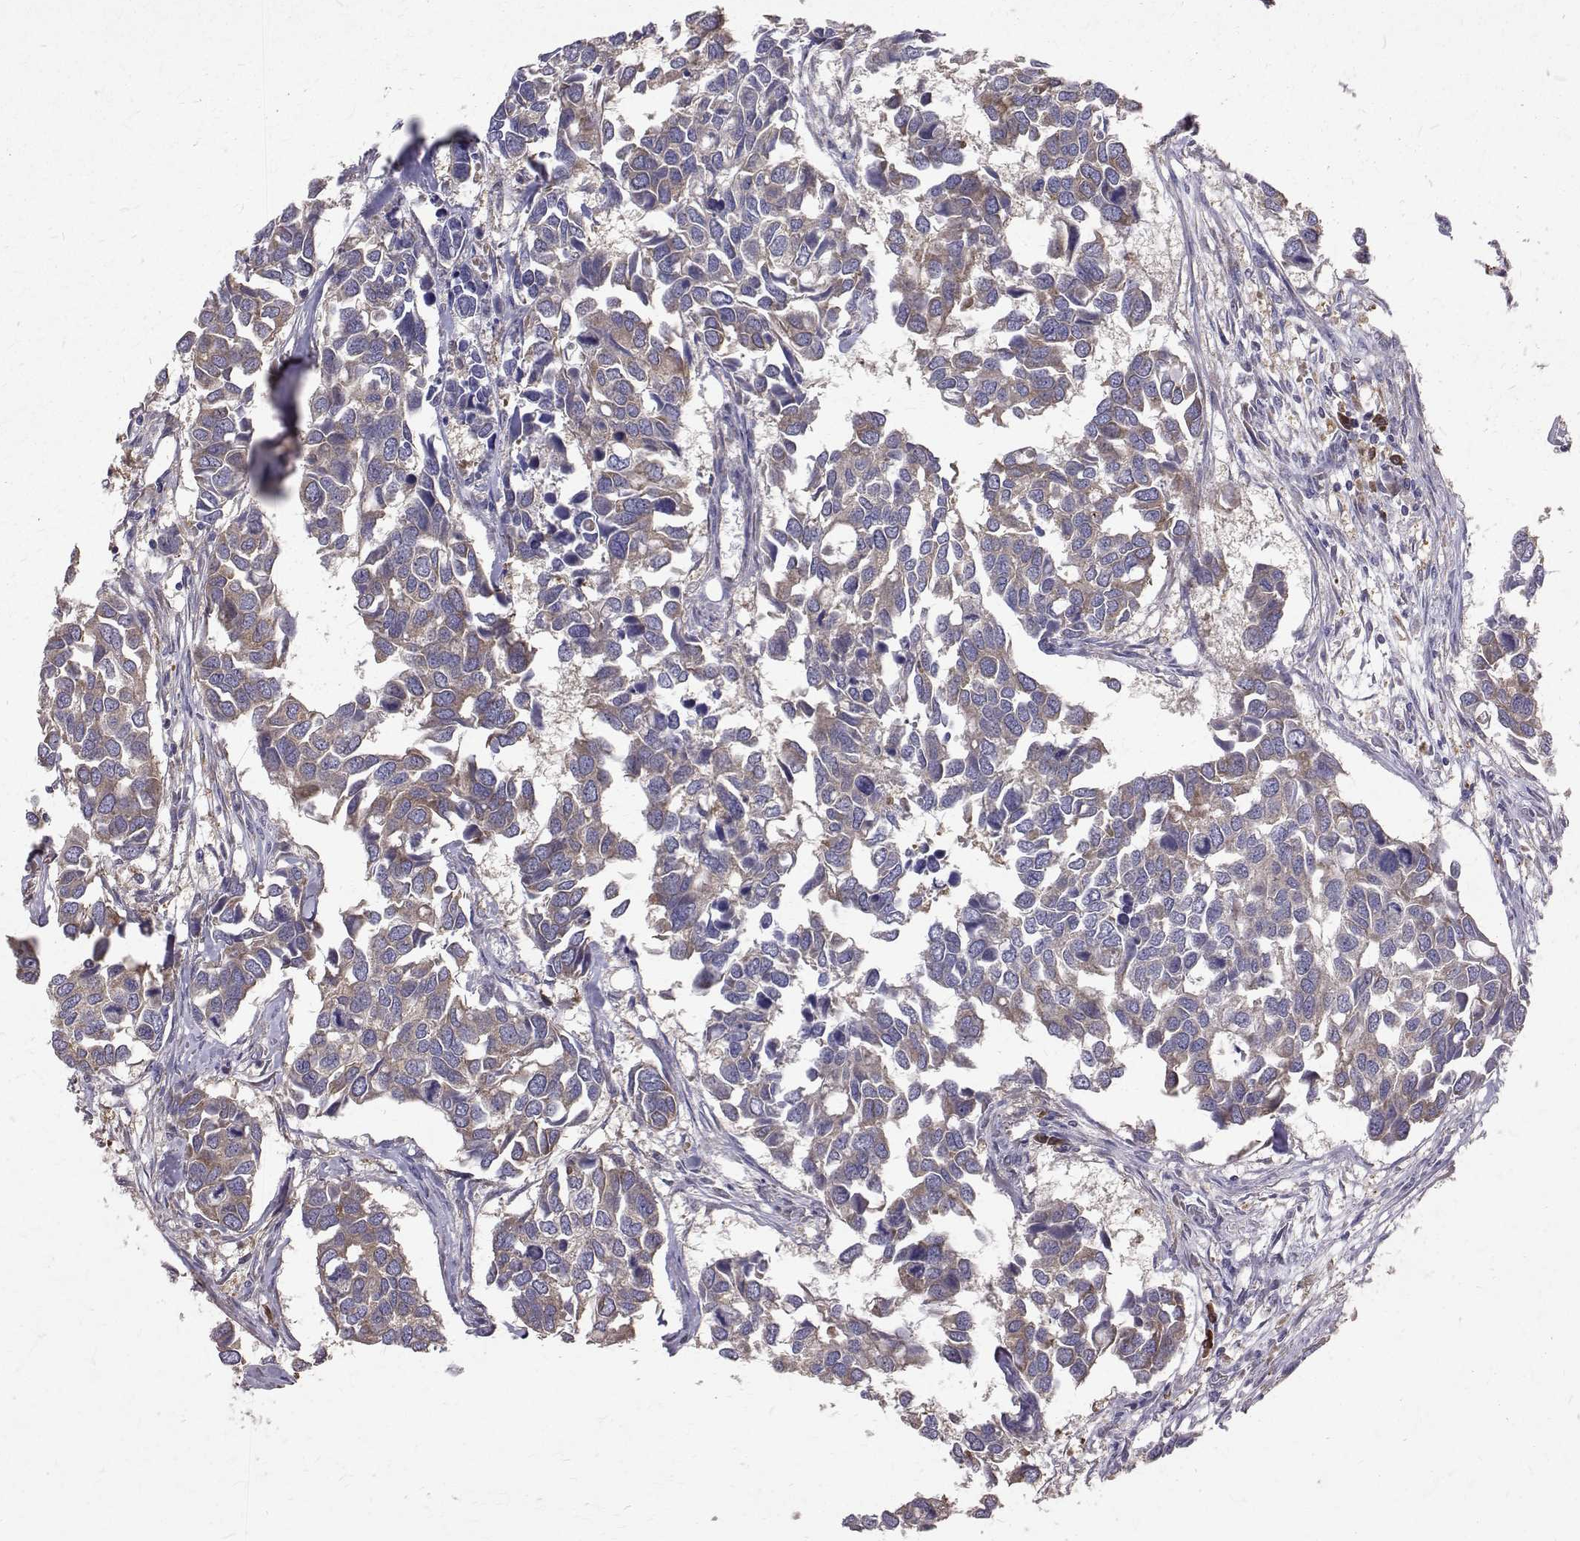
{"staining": {"intensity": "weak", "quantity": "25%-75%", "location": "cytoplasmic/membranous"}, "tissue": "breast cancer", "cell_type": "Tumor cells", "image_type": "cancer", "snomed": [{"axis": "morphology", "description": "Duct carcinoma"}, {"axis": "topography", "description": "Breast"}], "caption": "Immunohistochemistry (IHC) histopathology image of neoplastic tissue: breast invasive ductal carcinoma stained using immunohistochemistry (IHC) demonstrates low levels of weak protein expression localized specifically in the cytoplasmic/membranous of tumor cells, appearing as a cytoplasmic/membranous brown color.", "gene": "FARSB", "patient": {"sex": "female", "age": 83}}